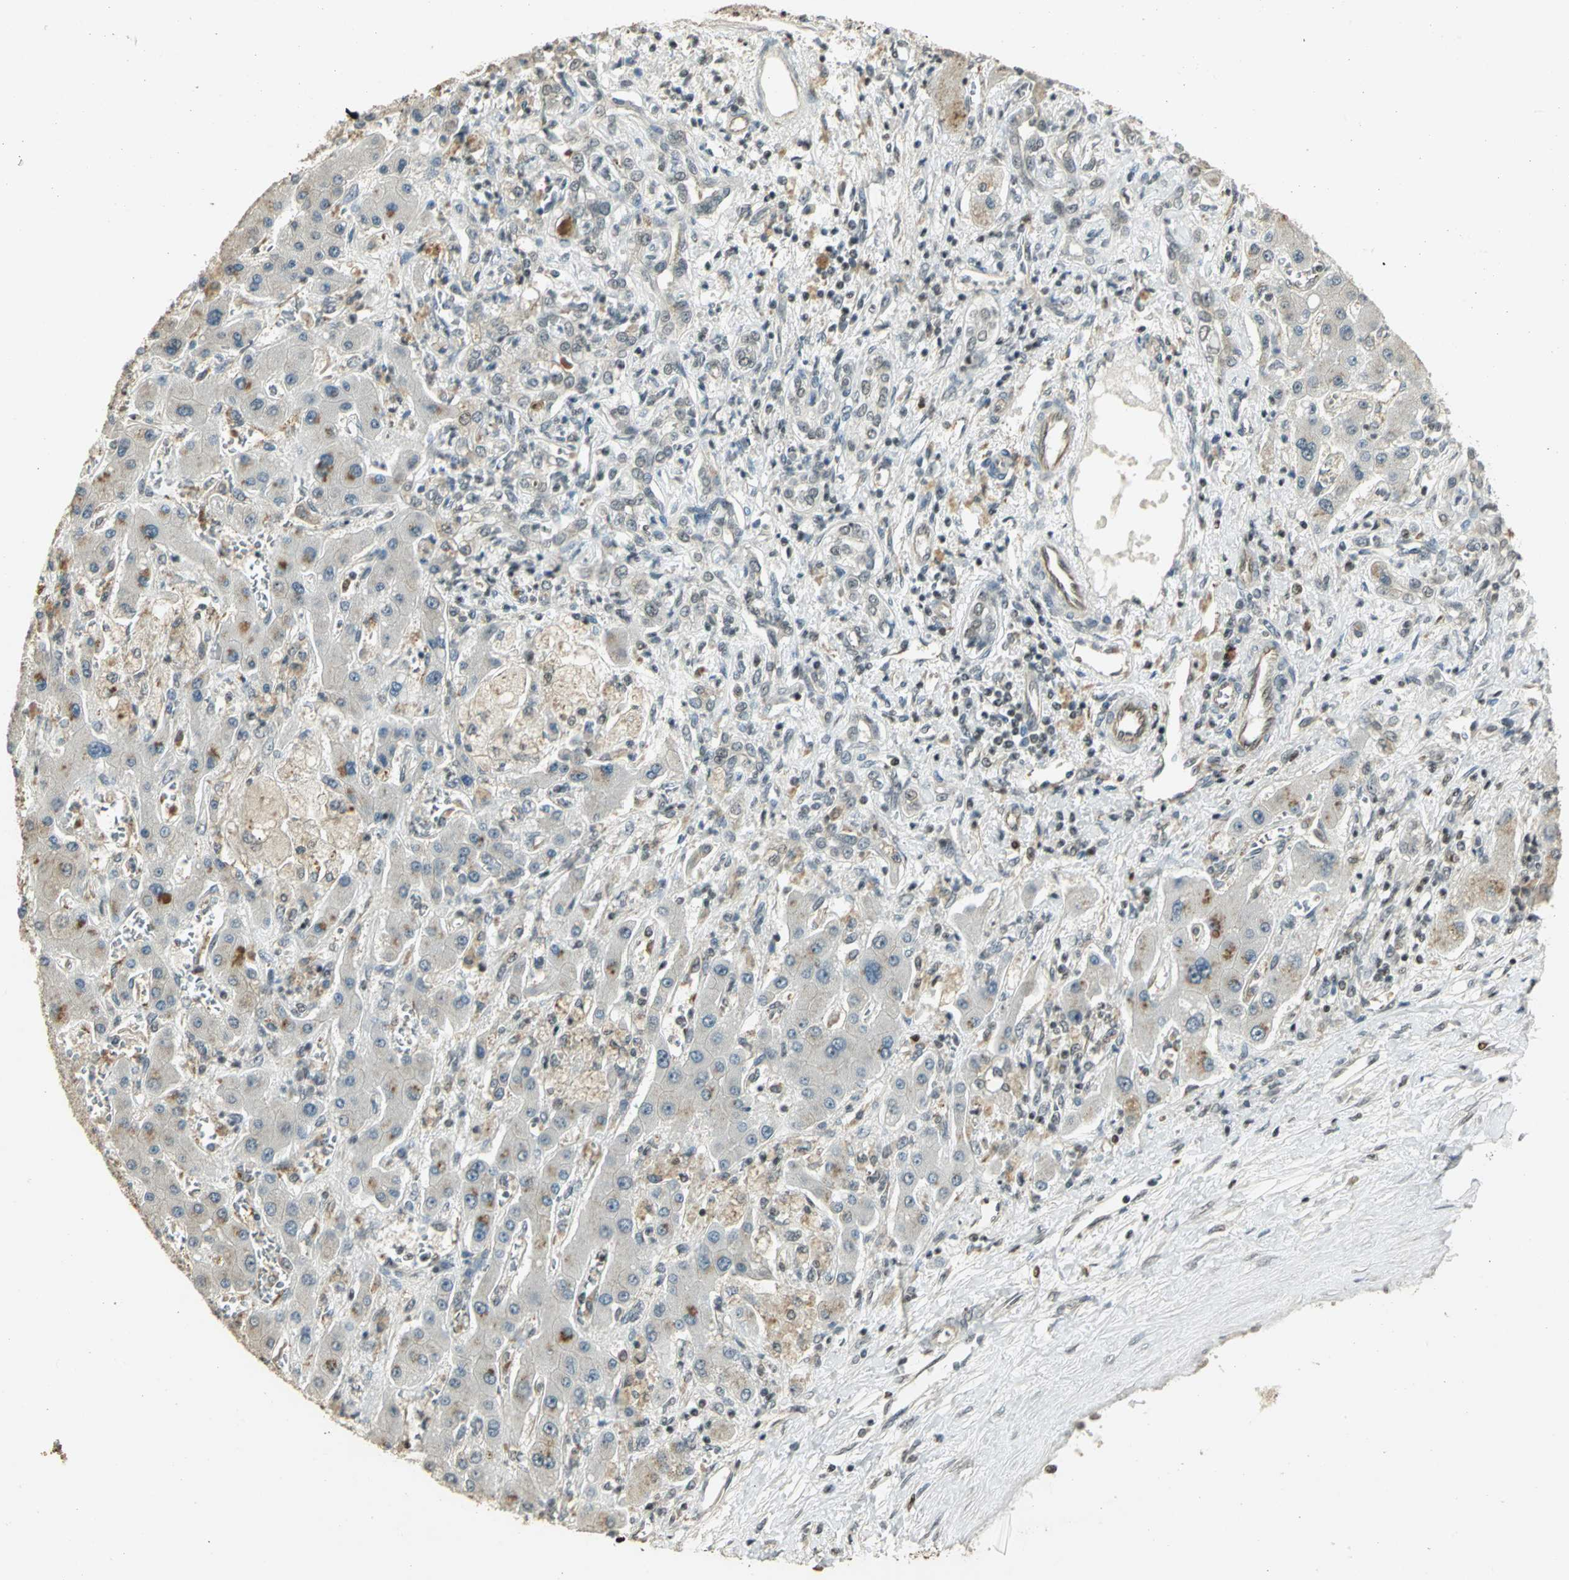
{"staining": {"intensity": "moderate", "quantity": "<25%", "location": "cytoplasmic/membranous"}, "tissue": "liver cancer", "cell_type": "Tumor cells", "image_type": "cancer", "snomed": [{"axis": "morphology", "description": "Cholangiocarcinoma"}, {"axis": "topography", "description": "Liver"}], "caption": "Cholangiocarcinoma (liver) stained with DAB immunohistochemistry displays low levels of moderate cytoplasmic/membranous staining in approximately <25% of tumor cells.", "gene": "ELF1", "patient": {"sex": "male", "age": 50}}